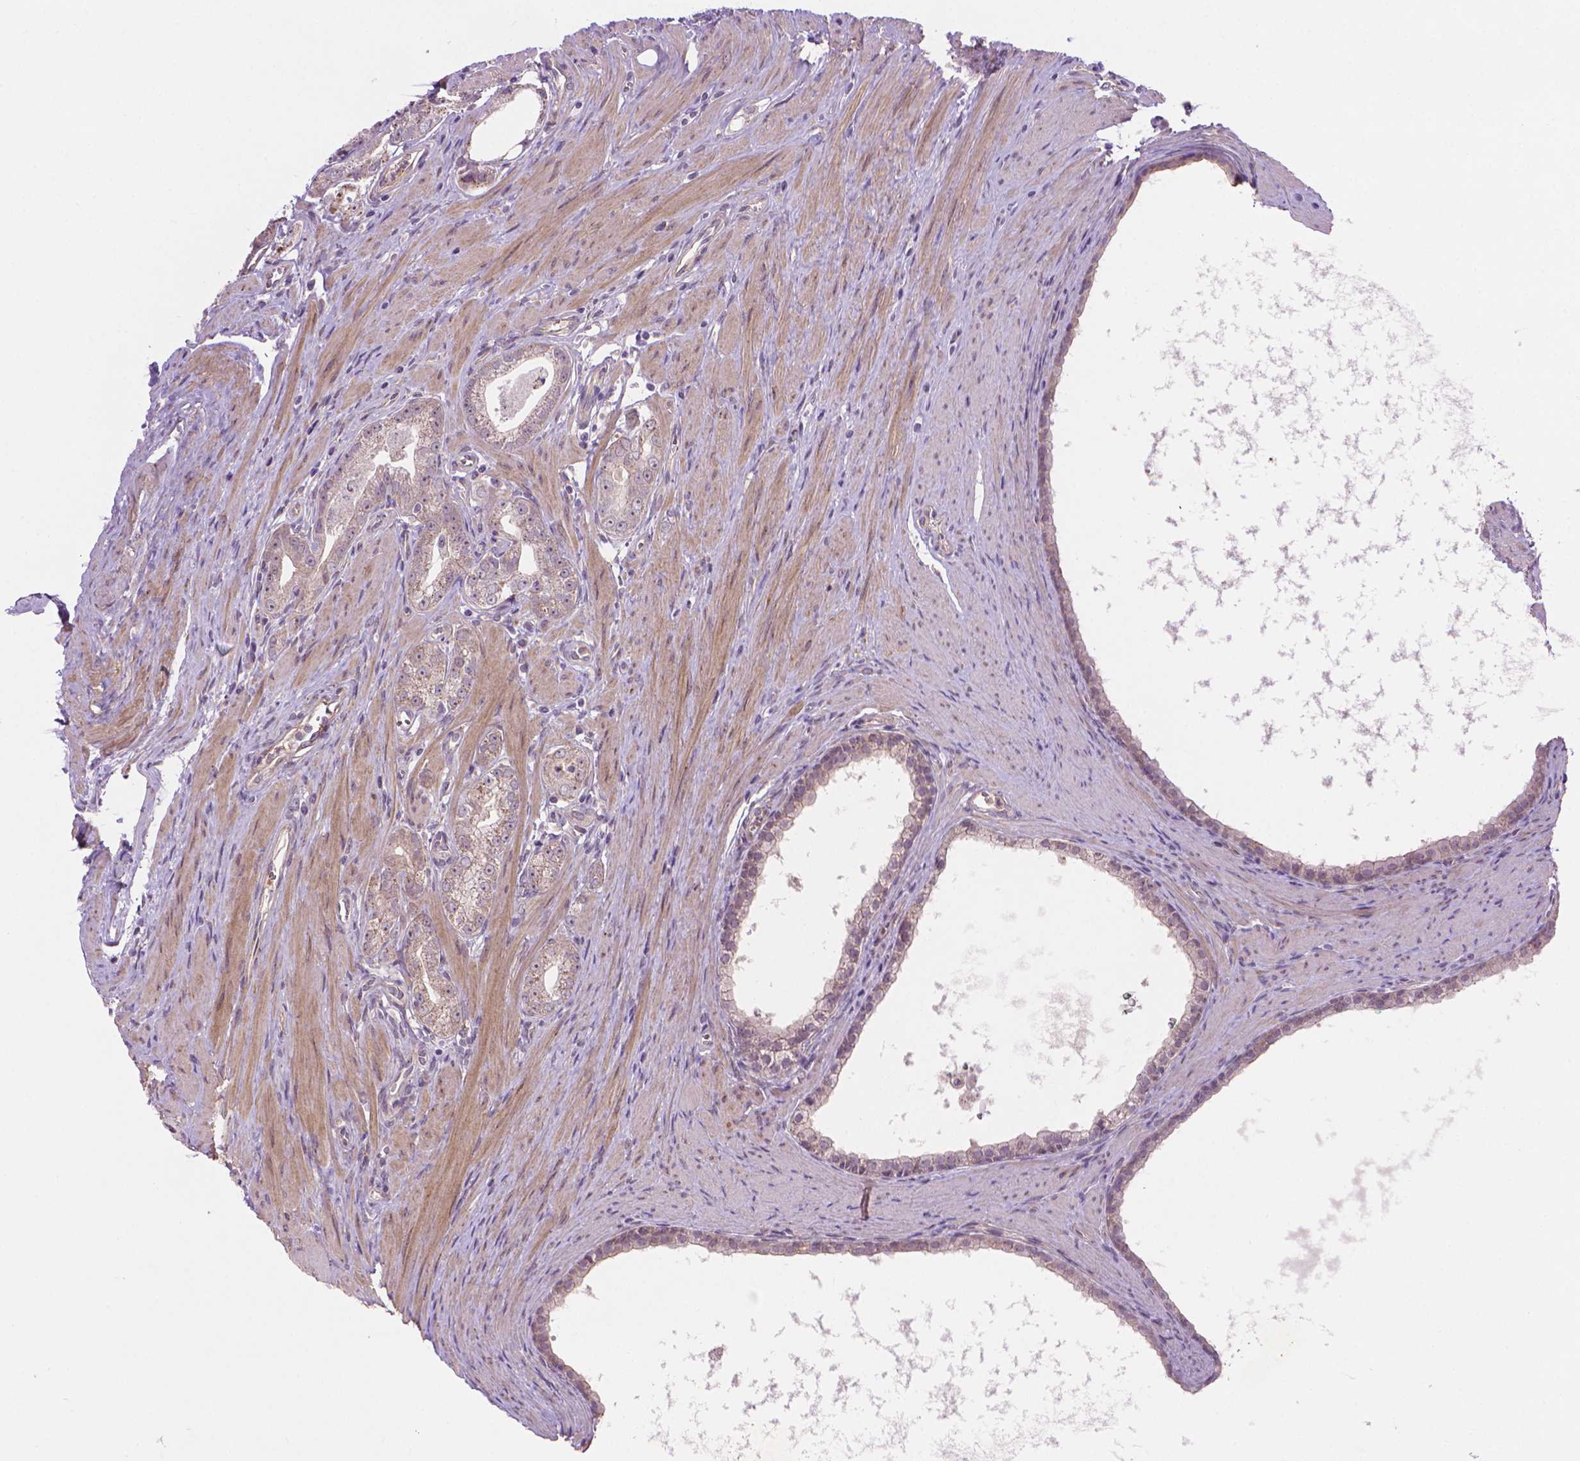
{"staining": {"intensity": "weak", "quantity": "<25%", "location": "cytoplasmic/membranous"}, "tissue": "prostate cancer", "cell_type": "Tumor cells", "image_type": "cancer", "snomed": [{"axis": "morphology", "description": "Adenocarcinoma, NOS"}, {"axis": "topography", "description": "Prostate"}], "caption": "A micrograph of prostate adenocarcinoma stained for a protein reveals no brown staining in tumor cells. (Brightfield microscopy of DAB (3,3'-diaminobenzidine) immunohistochemistry (IHC) at high magnification).", "gene": "AMMECR1", "patient": {"sex": "male", "age": 71}}